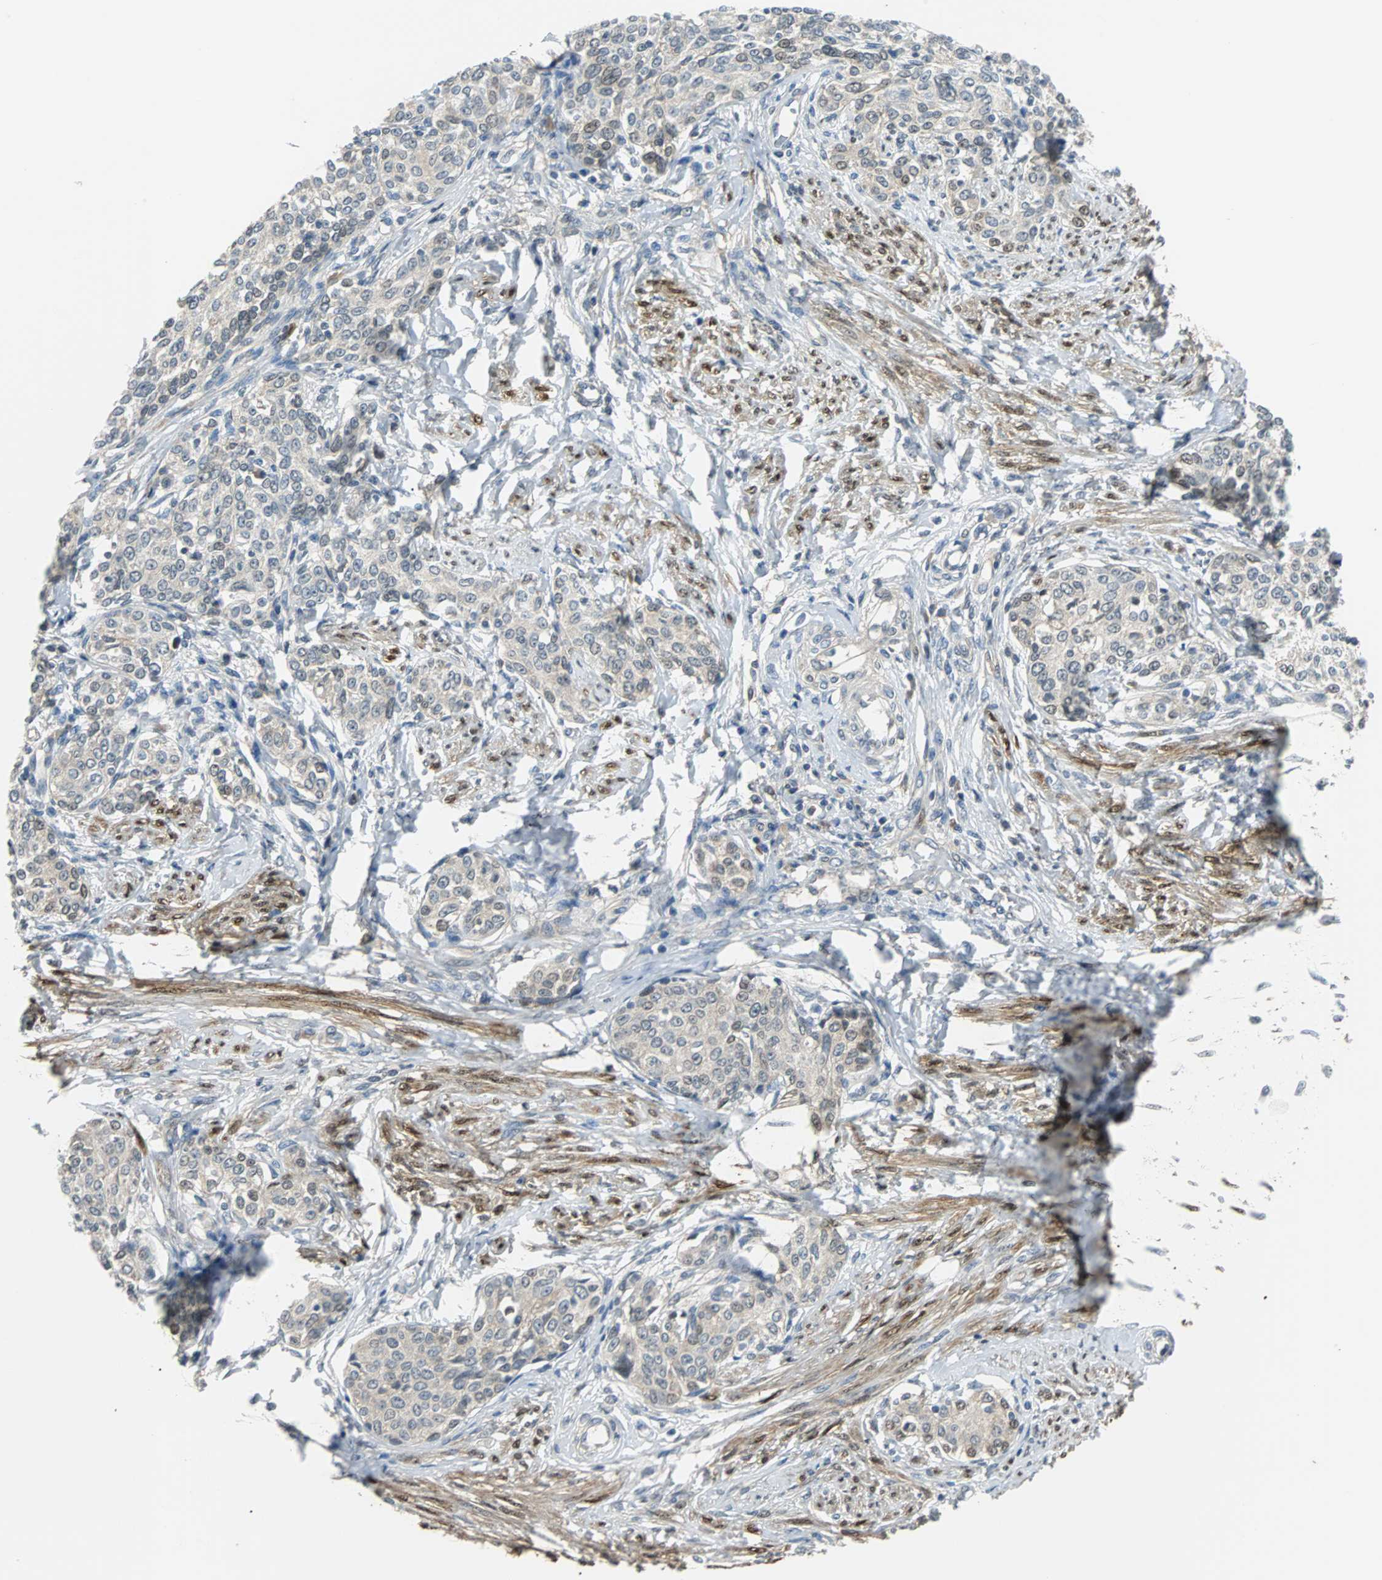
{"staining": {"intensity": "negative", "quantity": "none", "location": "none"}, "tissue": "cervical cancer", "cell_type": "Tumor cells", "image_type": "cancer", "snomed": [{"axis": "morphology", "description": "Squamous cell carcinoma, NOS"}, {"axis": "morphology", "description": "Adenocarcinoma, NOS"}, {"axis": "topography", "description": "Cervix"}], "caption": "DAB (3,3'-diaminobenzidine) immunohistochemical staining of cervical cancer reveals no significant expression in tumor cells. Nuclei are stained in blue.", "gene": "FHL2", "patient": {"sex": "female", "age": 52}}